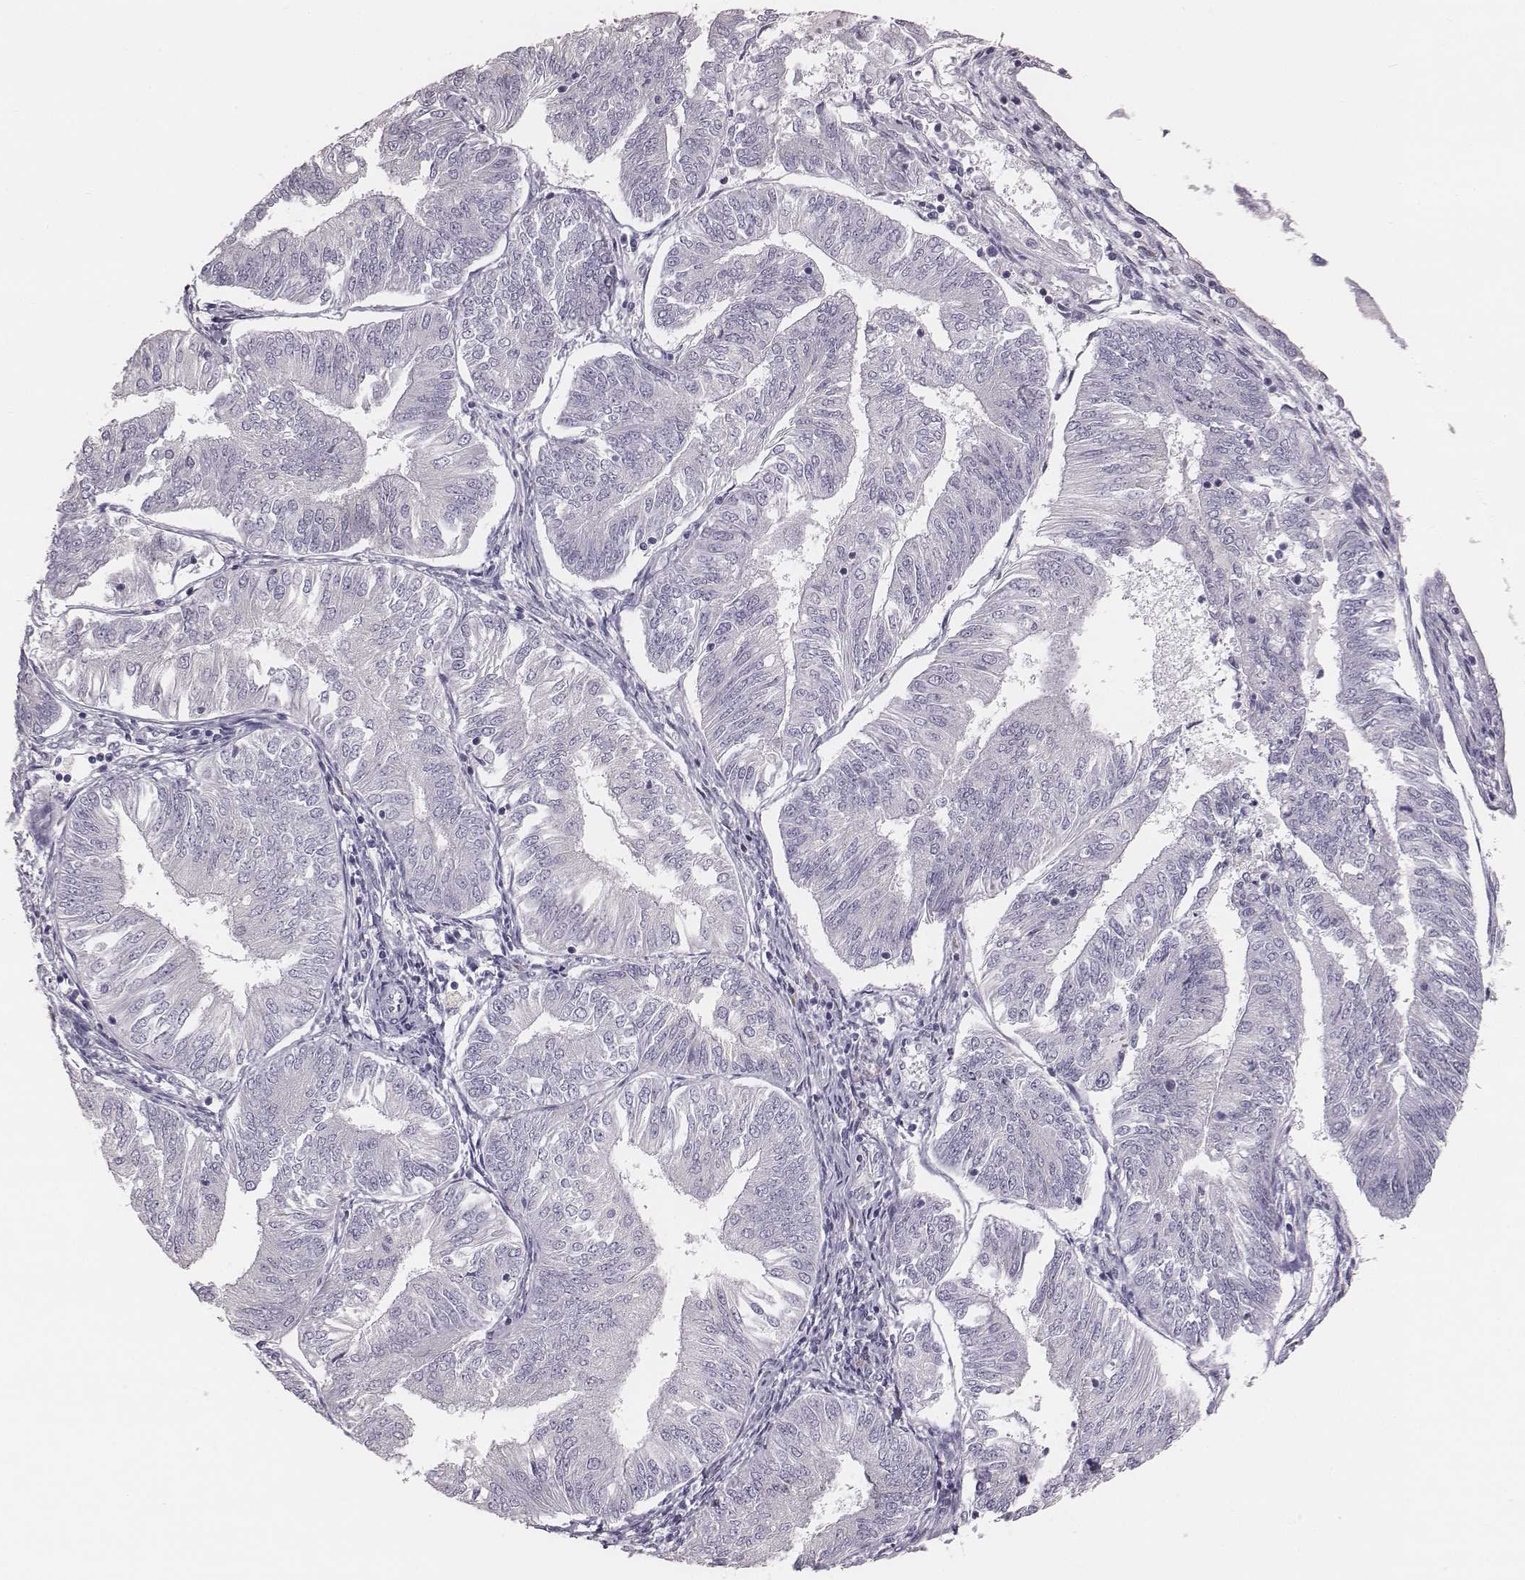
{"staining": {"intensity": "negative", "quantity": "none", "location": "none"}, "tissue": "endometrial cancer", "cell_type": "Tumor cells", "image_type": "cancer", "snomed": [{"axis": "morphology", "description": "Adenocarcinoma, NOS"}, {"axis": "topography", "description": "Endometrium"}], "caption": "This is an IHC photomicrograph of human endometrial cancer (adenocarcinoma). There is no positivity in tumor cells.", "gene": "C6orf58", "patient": {"sex": "female", "age": 58}}